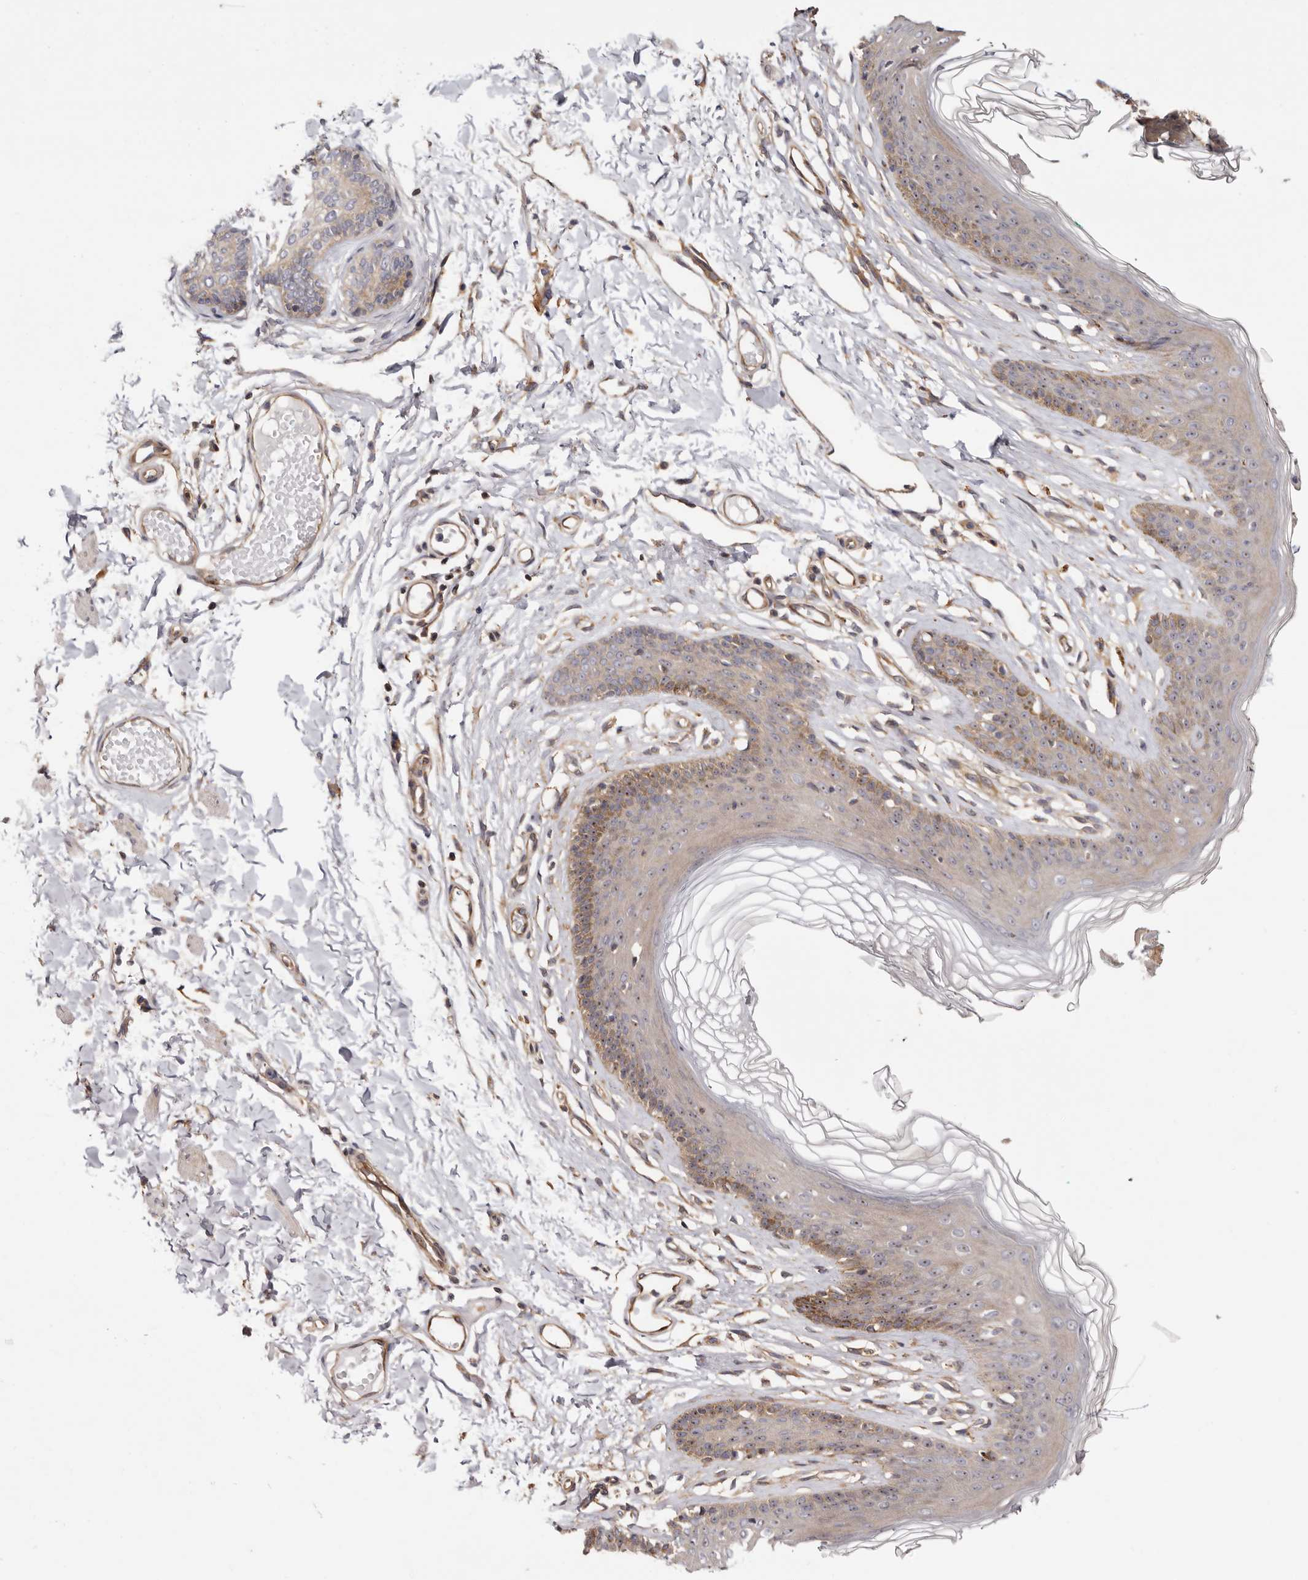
{"staining": {"intensity": "moderate", "quantity": "25%-75%", "location": "nuclear"}, "tissue": "skin", "cell_type": "Epidermal cells", "image_type": "normal", "snomed": [{"axis": "morphology", "description": "Normal tissue, NOS"}, {"axis": "morphology", "description": "Squamous cell carcinoma, NOS"}, {"axis": "topography", "description": "Vulva"}], "caption": "The histopathology image reveals staining of normal skin, revealing moderate nuclear protein staining (brown color) within epidermal cells.", "gene": "PANK4", "patient": {"sex": "female", "age": 85}}